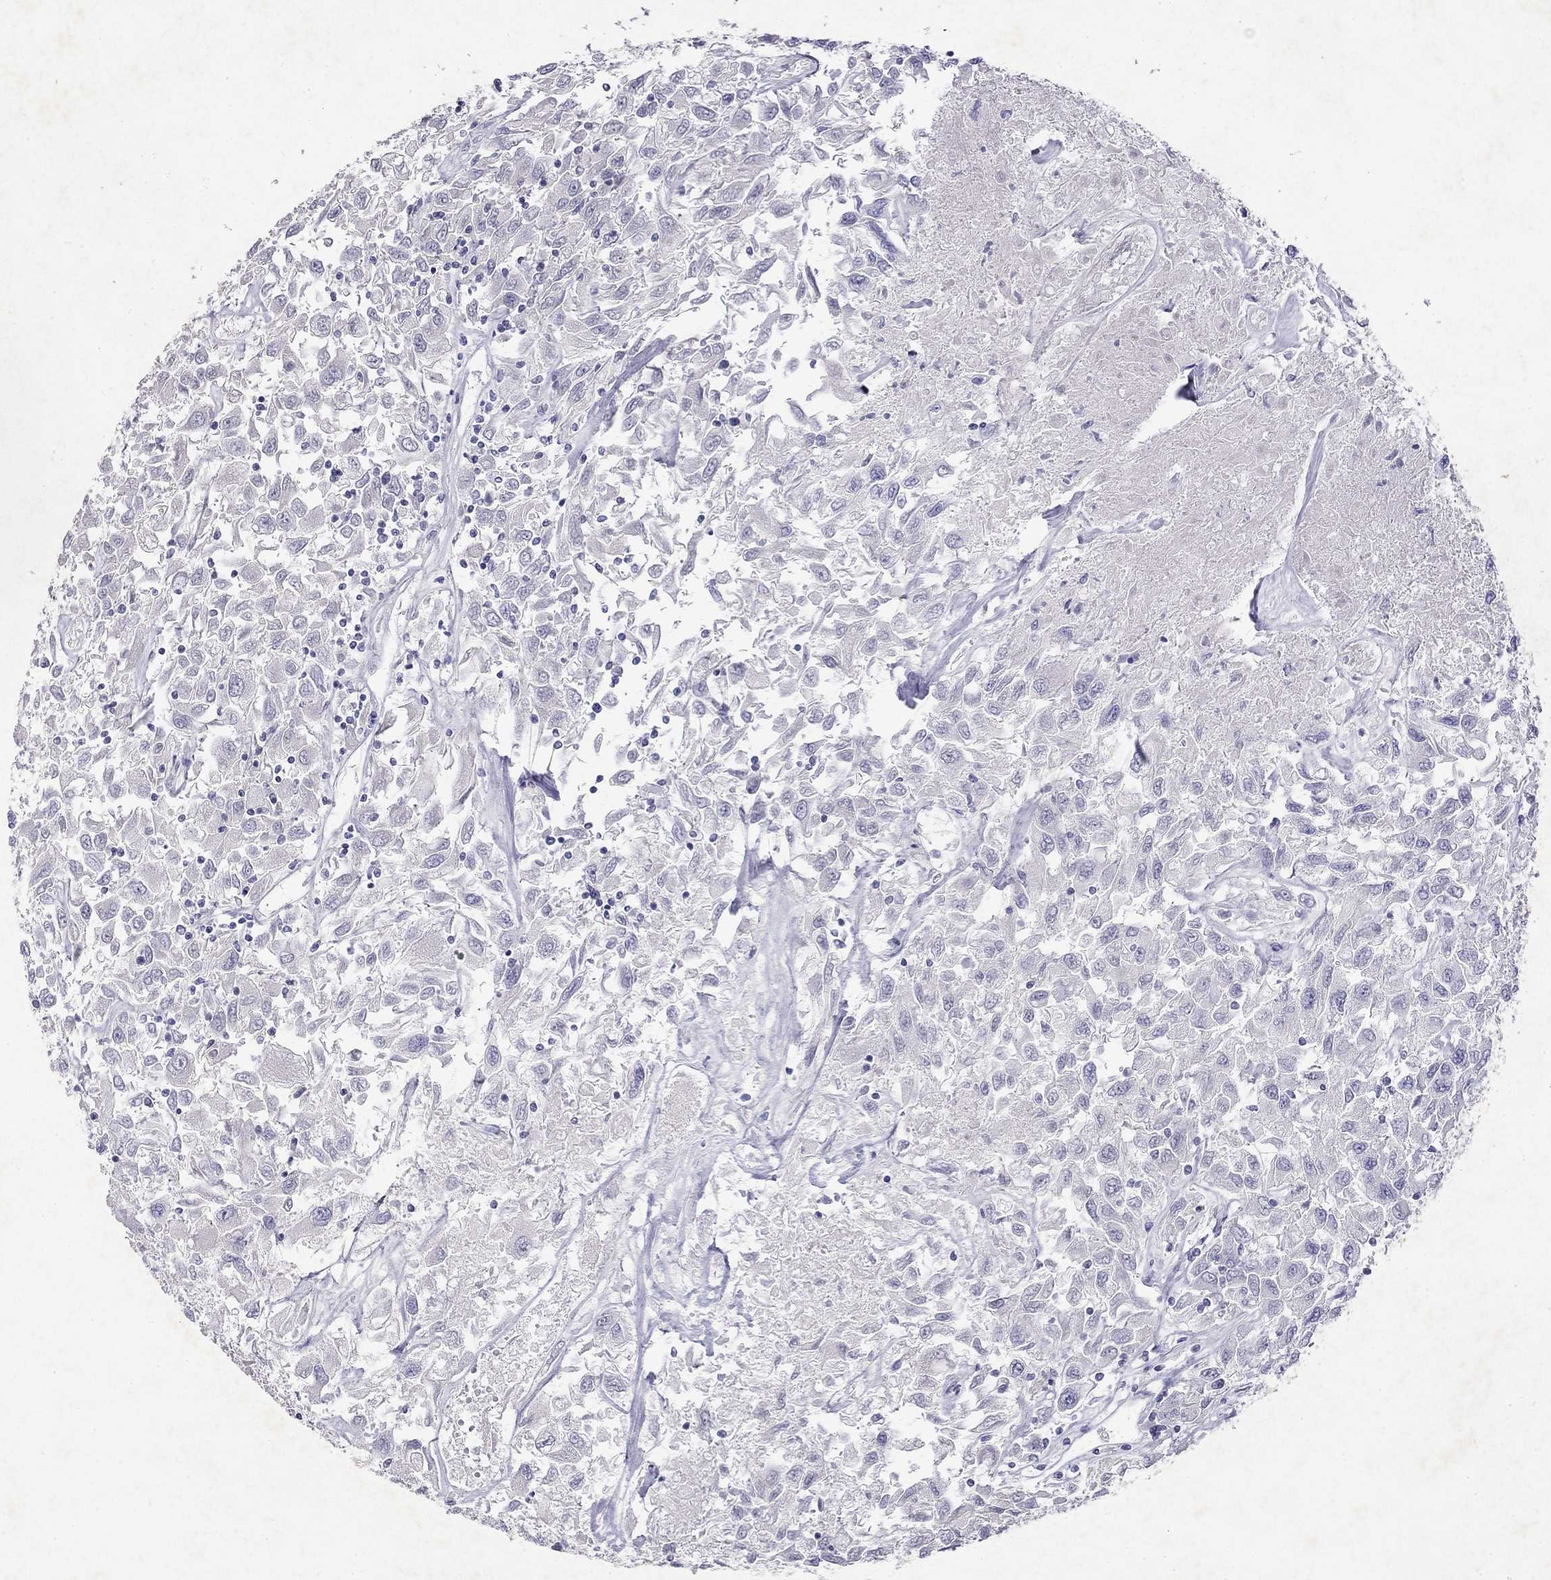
{"staining": {"intensity": "negative", "quantity": "none", "location": "none"}, "tissue": "renal cancer", "cell_type": "Tumor cells", "image_type": "cancer", "snomed": [{"axis": "morphology", "description": "Adenocarcinoma, NOS"}, {"axis": "topography", "description": "Kidney"}], "caption": "High power microscopy micrograph of an immunohistochemistry histopathology image of renal cancer, revealing no significant positivity in tumor cells.", "gene": "GNAT3", "patient": {"sex": "female", "age": 76}}